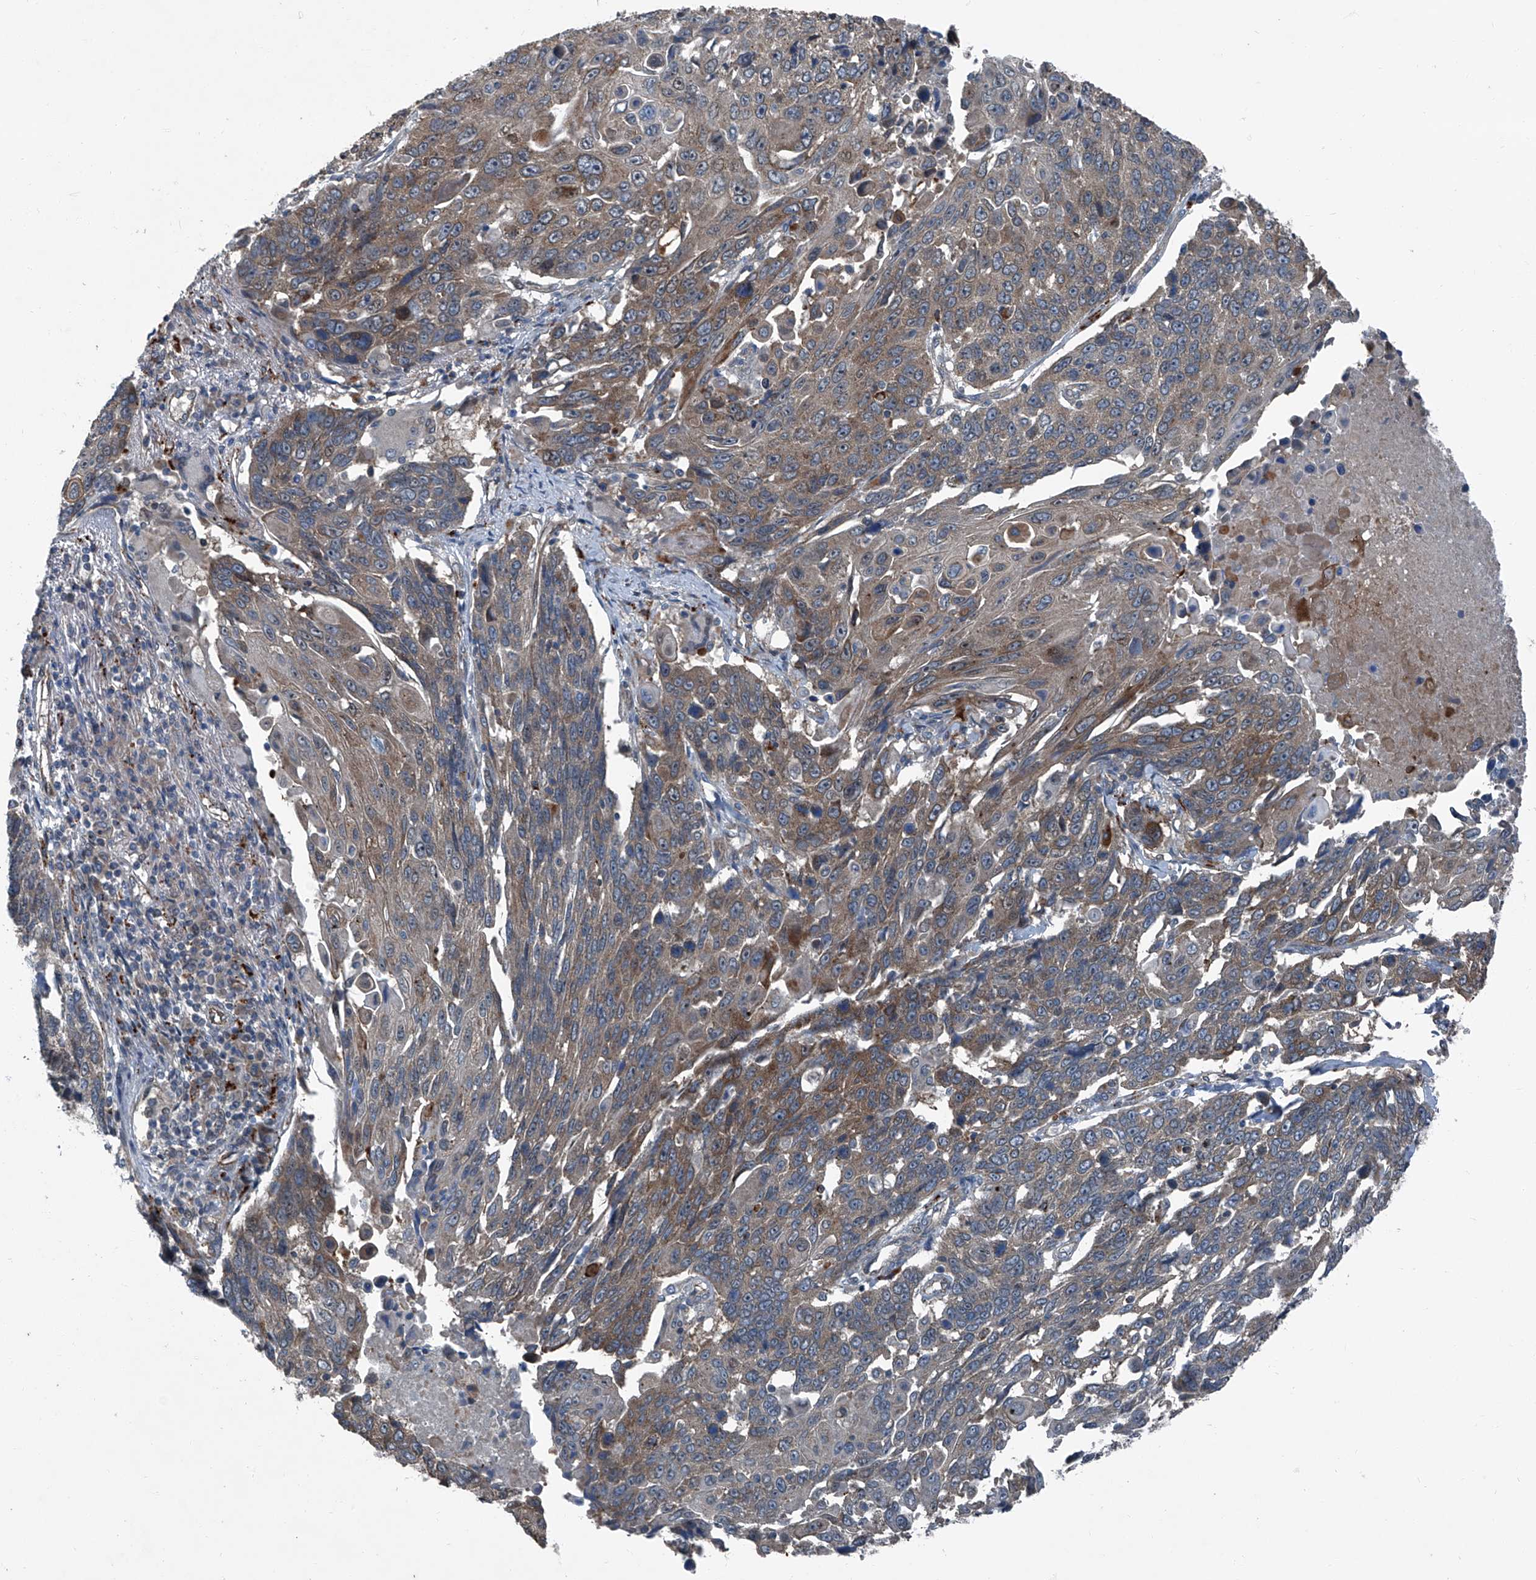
{"staining": {"intensity": "moderate", "quantity": "25%-75%", "location": "cytoplasmic/membranous"}, "tissue": "lung cancer", "cell_type": "Tumor cells", "image_type": "cancer", "snomed": [{"axis": "morphology", "description": "Squamous cell carcinoma, NOS"}, {"axis": "topography", "description": "Lung"}], "caption": "Lung cancer was stained to show a protein in brown. There is medium levels of moderate cytoplasmic/membranous expression in approximately 25%-75% of tumor cells.", "gene": "SENP2", "patient": {"sex": "male", "age": 66}}